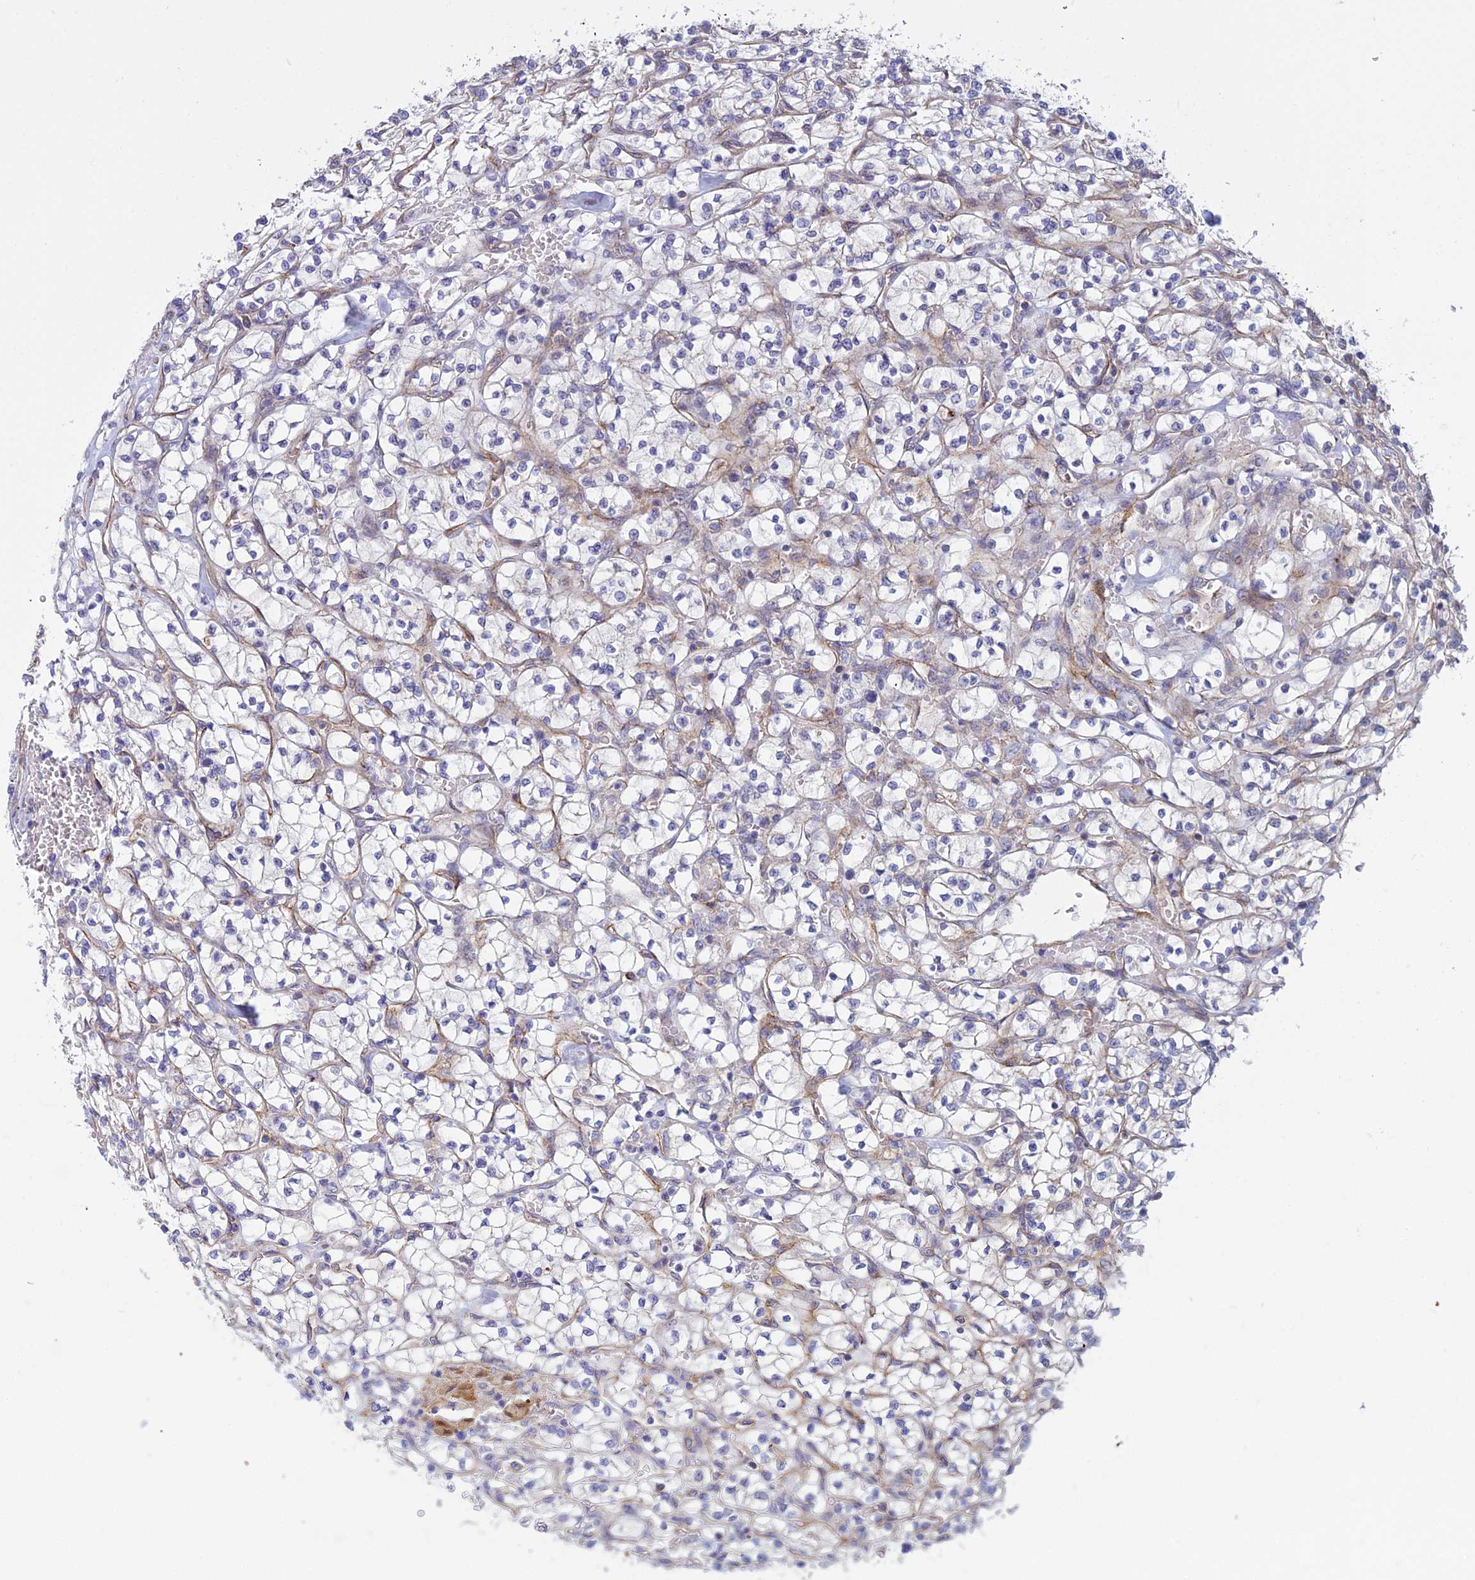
{"staining": {"intensity": "negative", "quantity": "none", "location": "none"}, "tissue": "renal cancer", "cell_type": "Tumor cells", "image_type": "cancer", "snomed": [{"axis": "morphology", "description": "Adenocarcinoma, NOS"}, {"axis": "topography", "description": "Kidney"}], "caption": "This is an immunohistochemistry histopathology image of adenocarcinoma (renal). There is no staining in tumor cells.", "gene": "DUS2", "patient": {"sex": "female", "age": 64}}